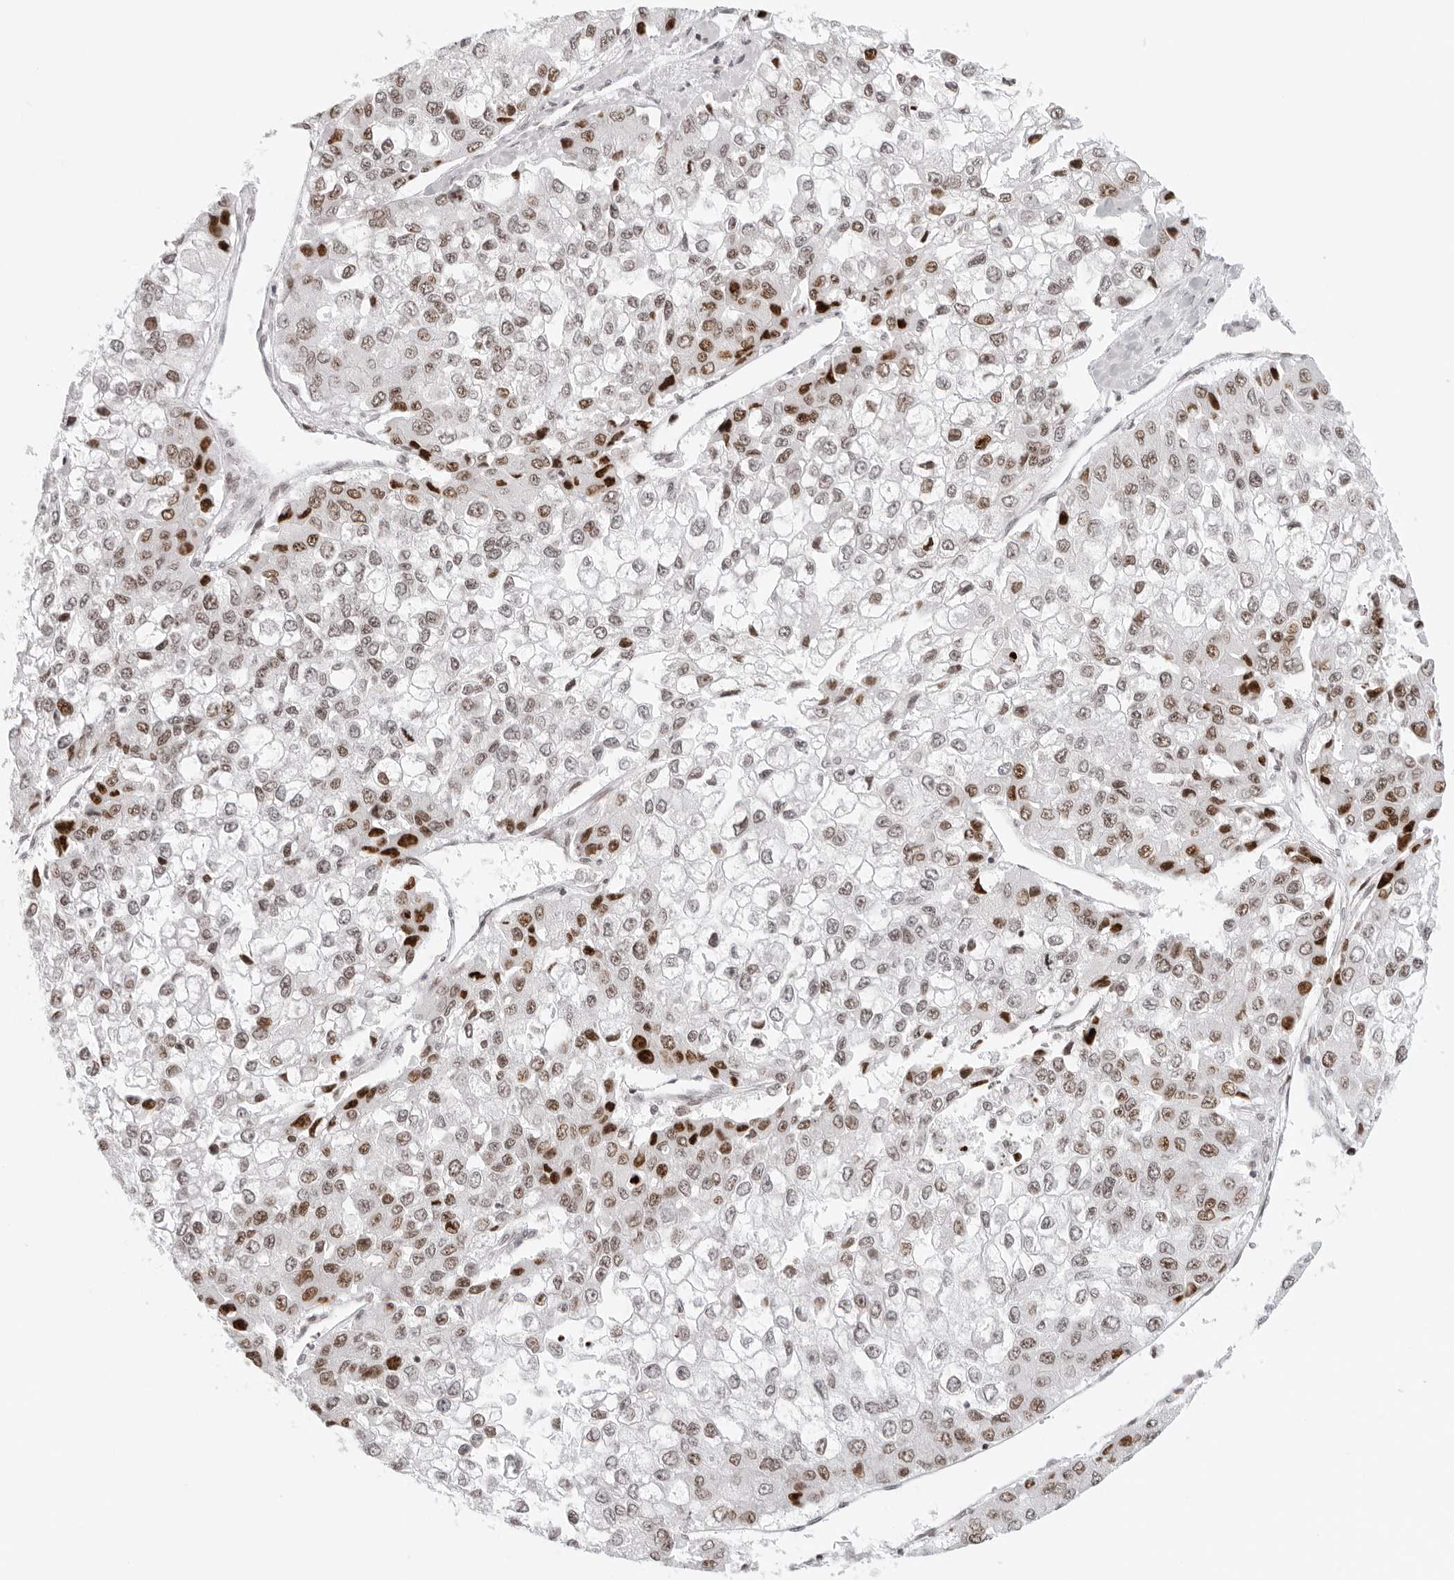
{"staining": {"intensity": "moderate", "quantity": "<25%", "location": "nuclear"}, "tissue": "liver cancer", "cell_type": "Tumor cells", "image_type": "cancer", "snomed": [{"axis": "morphology", "description": "Carcinoma, Hepatocellular, NOS"}, {"axis": "topography", "description": "Liver"}], "caption": "Human liver cancer (hepatocellular carcinoma) stained with a brown dye demonstrates moderate nuclear positive expression in approximately <25% of tumor cells.", "gene": "RCC1", "patient": {"sex": "female", "age": 66}}